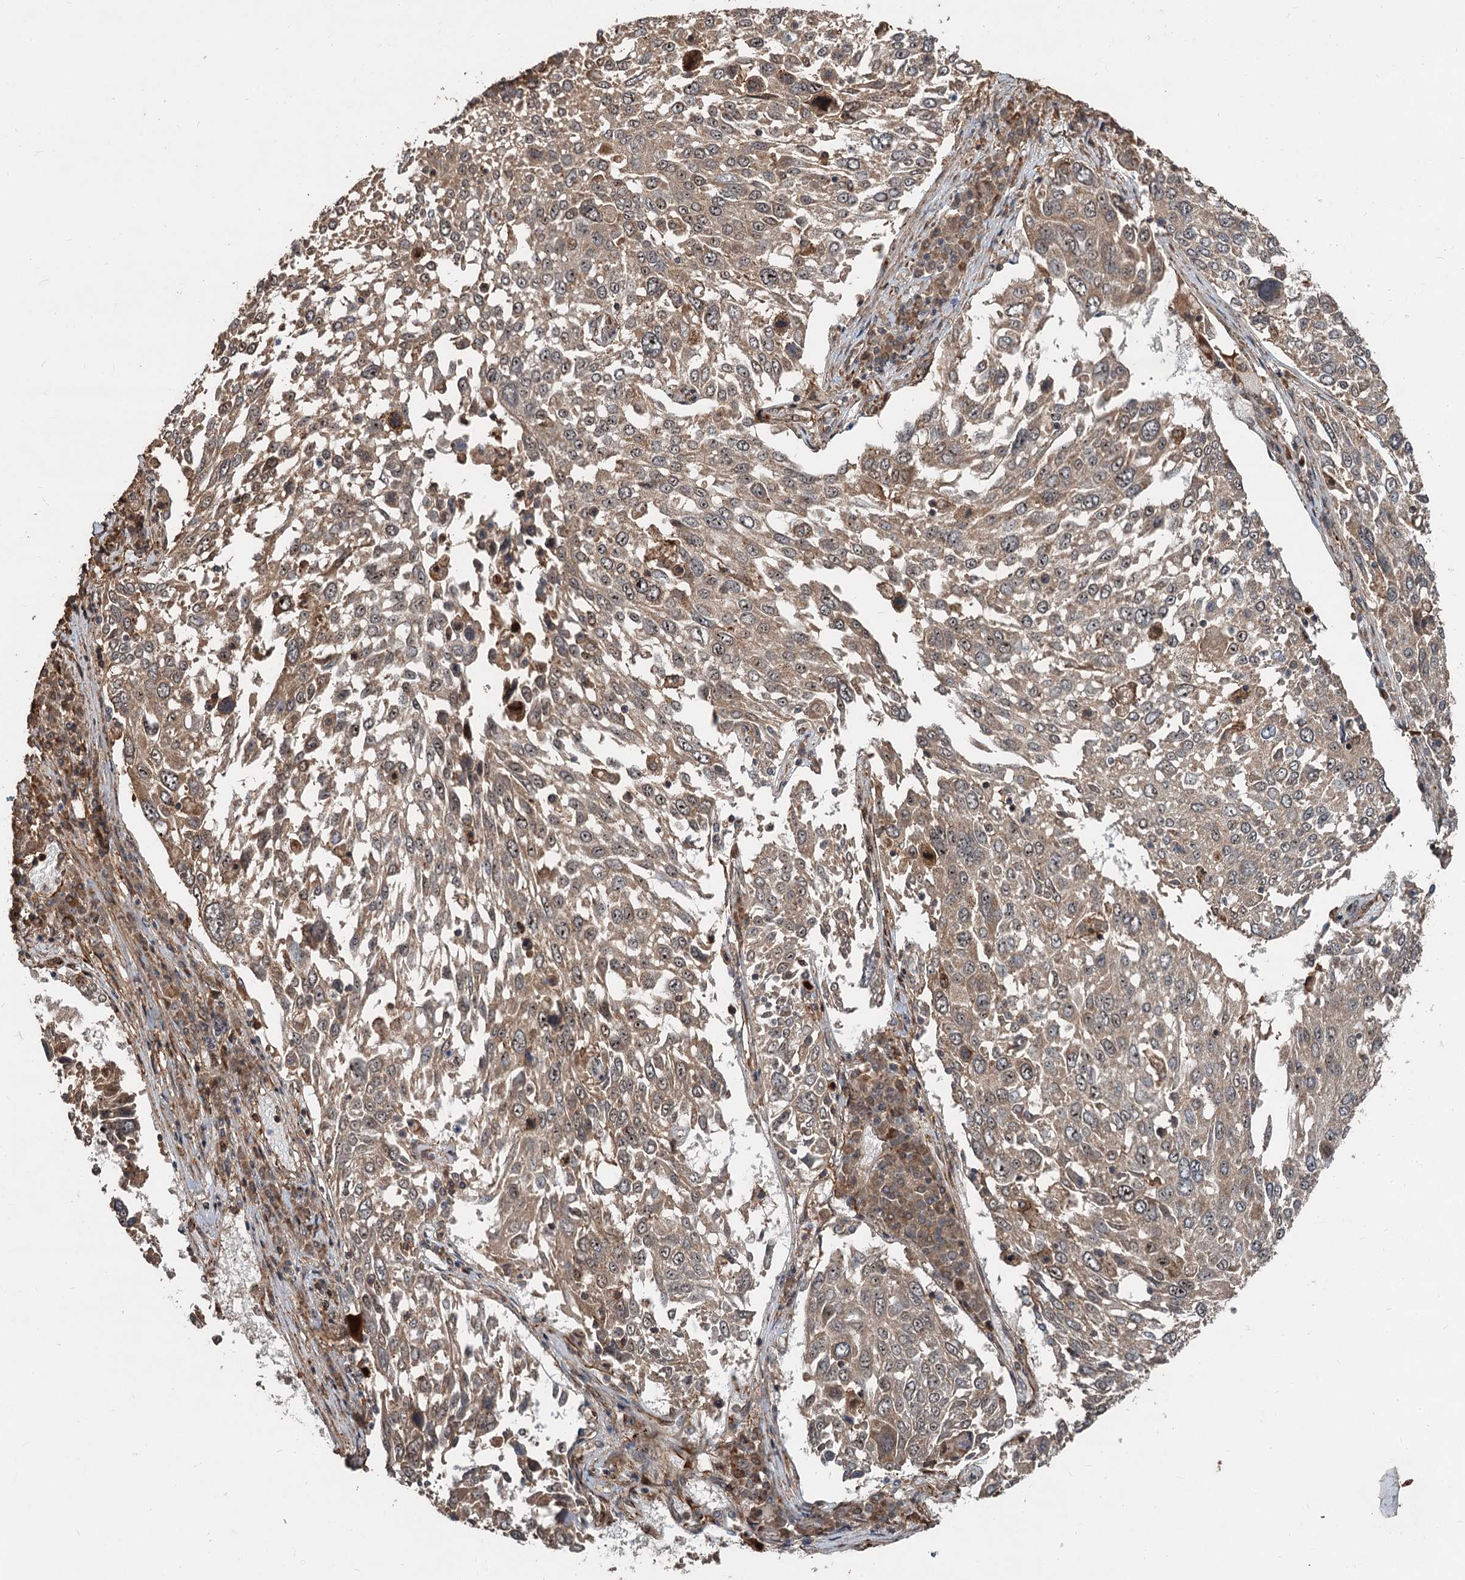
{"staining": {"intensity": "weak", "quantity": ">75%", "location": "cytoplasmic/membranous,nuclear"}, "tissue": "lung cancer", "cell_type": "Tumor cells", "image_type": "cancer", "snomed": [{"axis": "morphology", "description": "Squamous cell carcinoma, NOS"}, {"axis": "topography", "description": "Lung"}], "caption": "Tumor cells display weak cytoplasmic/membranous and nuclear expression in approximately >75% of cells in lung cancer (squamous cell carcinoma).", "gene": "TMA16", "patient": {"sex": "male", "age": 65}}